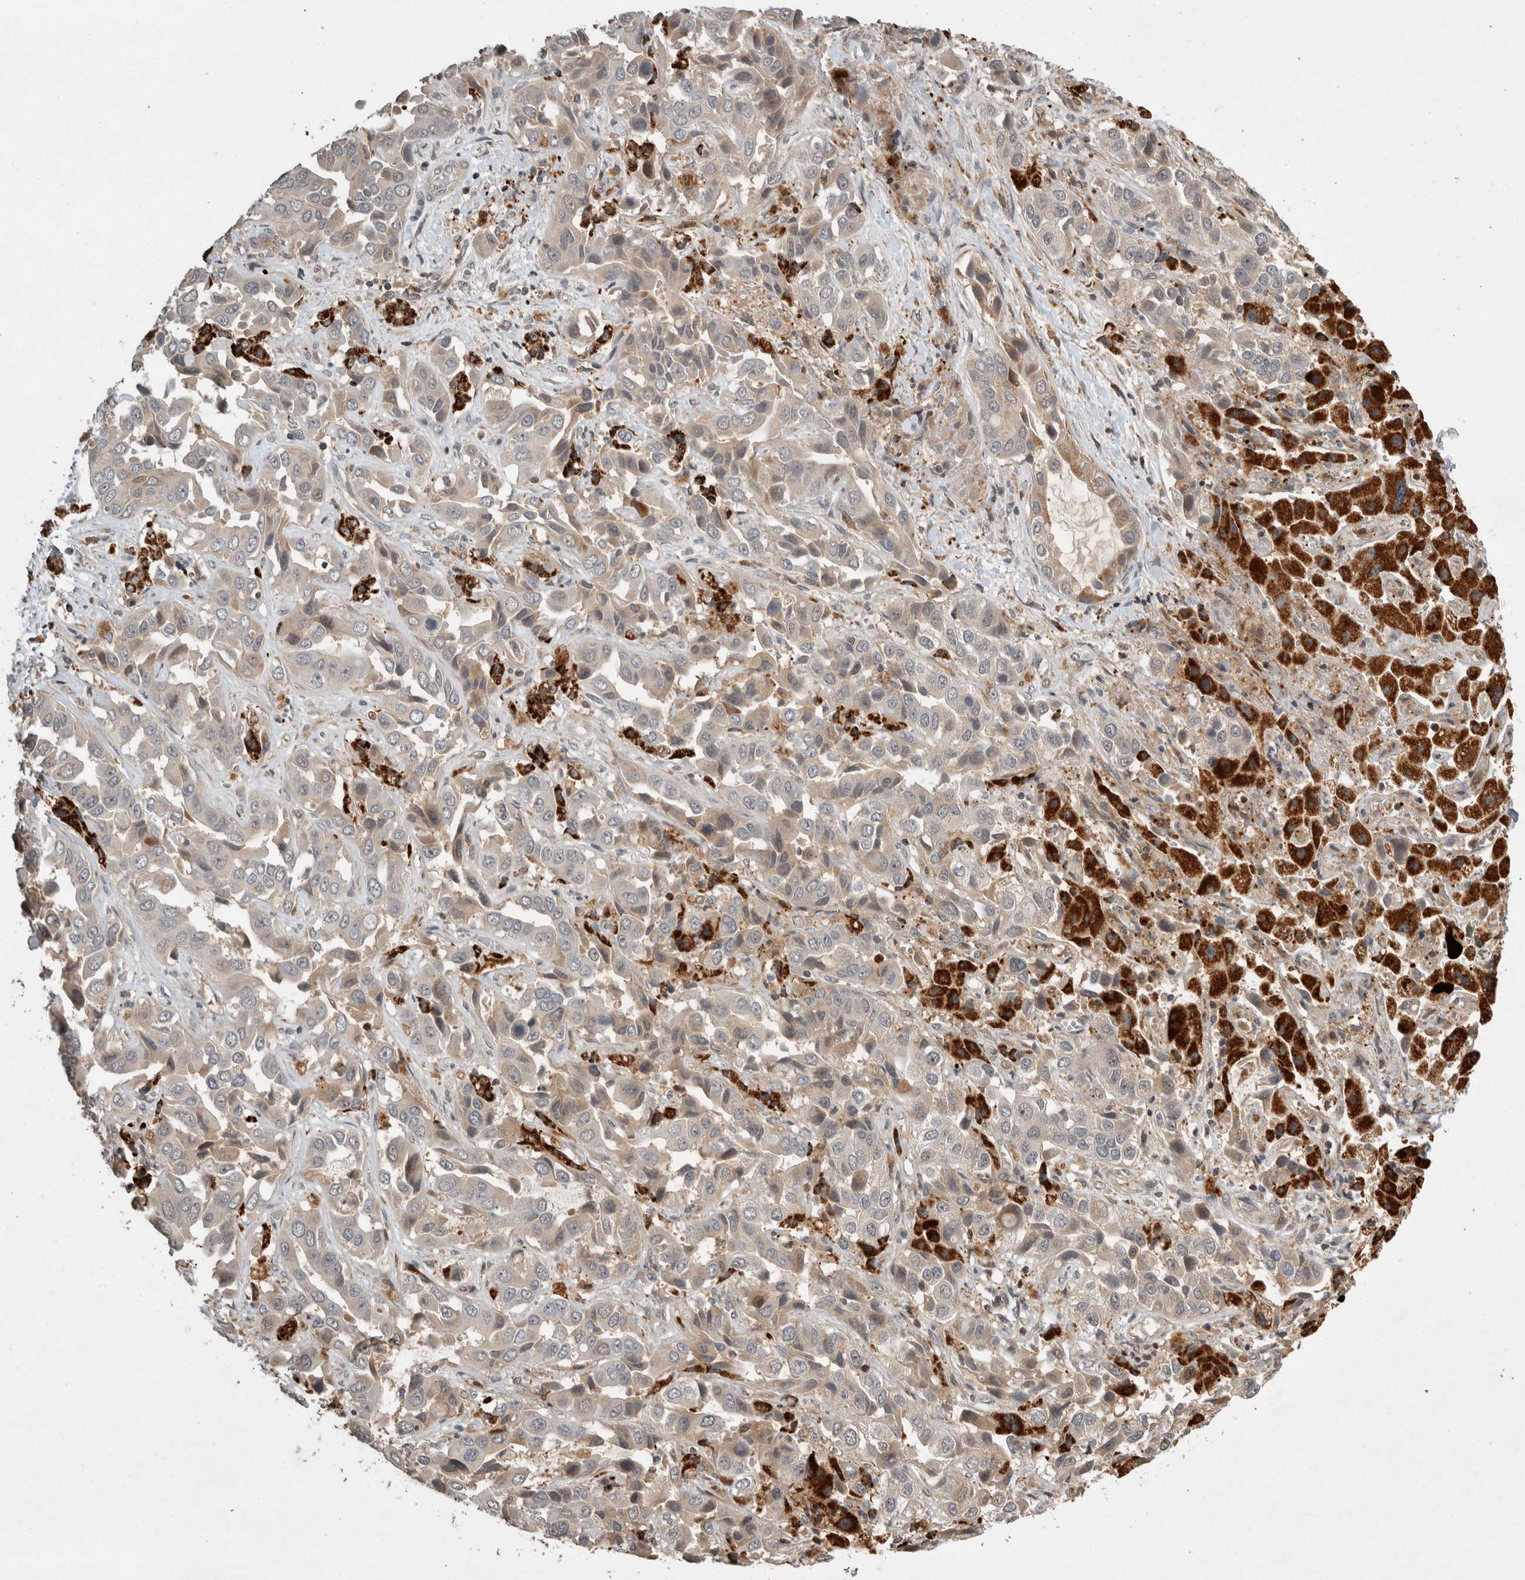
{"staining": {"intensity": "weak", "quantity": "25%-75%", "location": "cytoplasmic/membranous"}, "tissue": "liver cancer", "cell_type": "Tumor cells", "image_type": "cancer", "snomed": [{"axis": "morphology", "description": "Cholangiocarcinoma"}, {"axis": "topography", "description": "Liver"}], "caption": "High-power microscopy captured an IHC histopathology image of liver cancer, revealing weak cytoplasmic/membranous staining in approximately 25%-75% of tumor cells.", "gene": "SERAC1", "patient": {"sex": "female", "age": 52}}